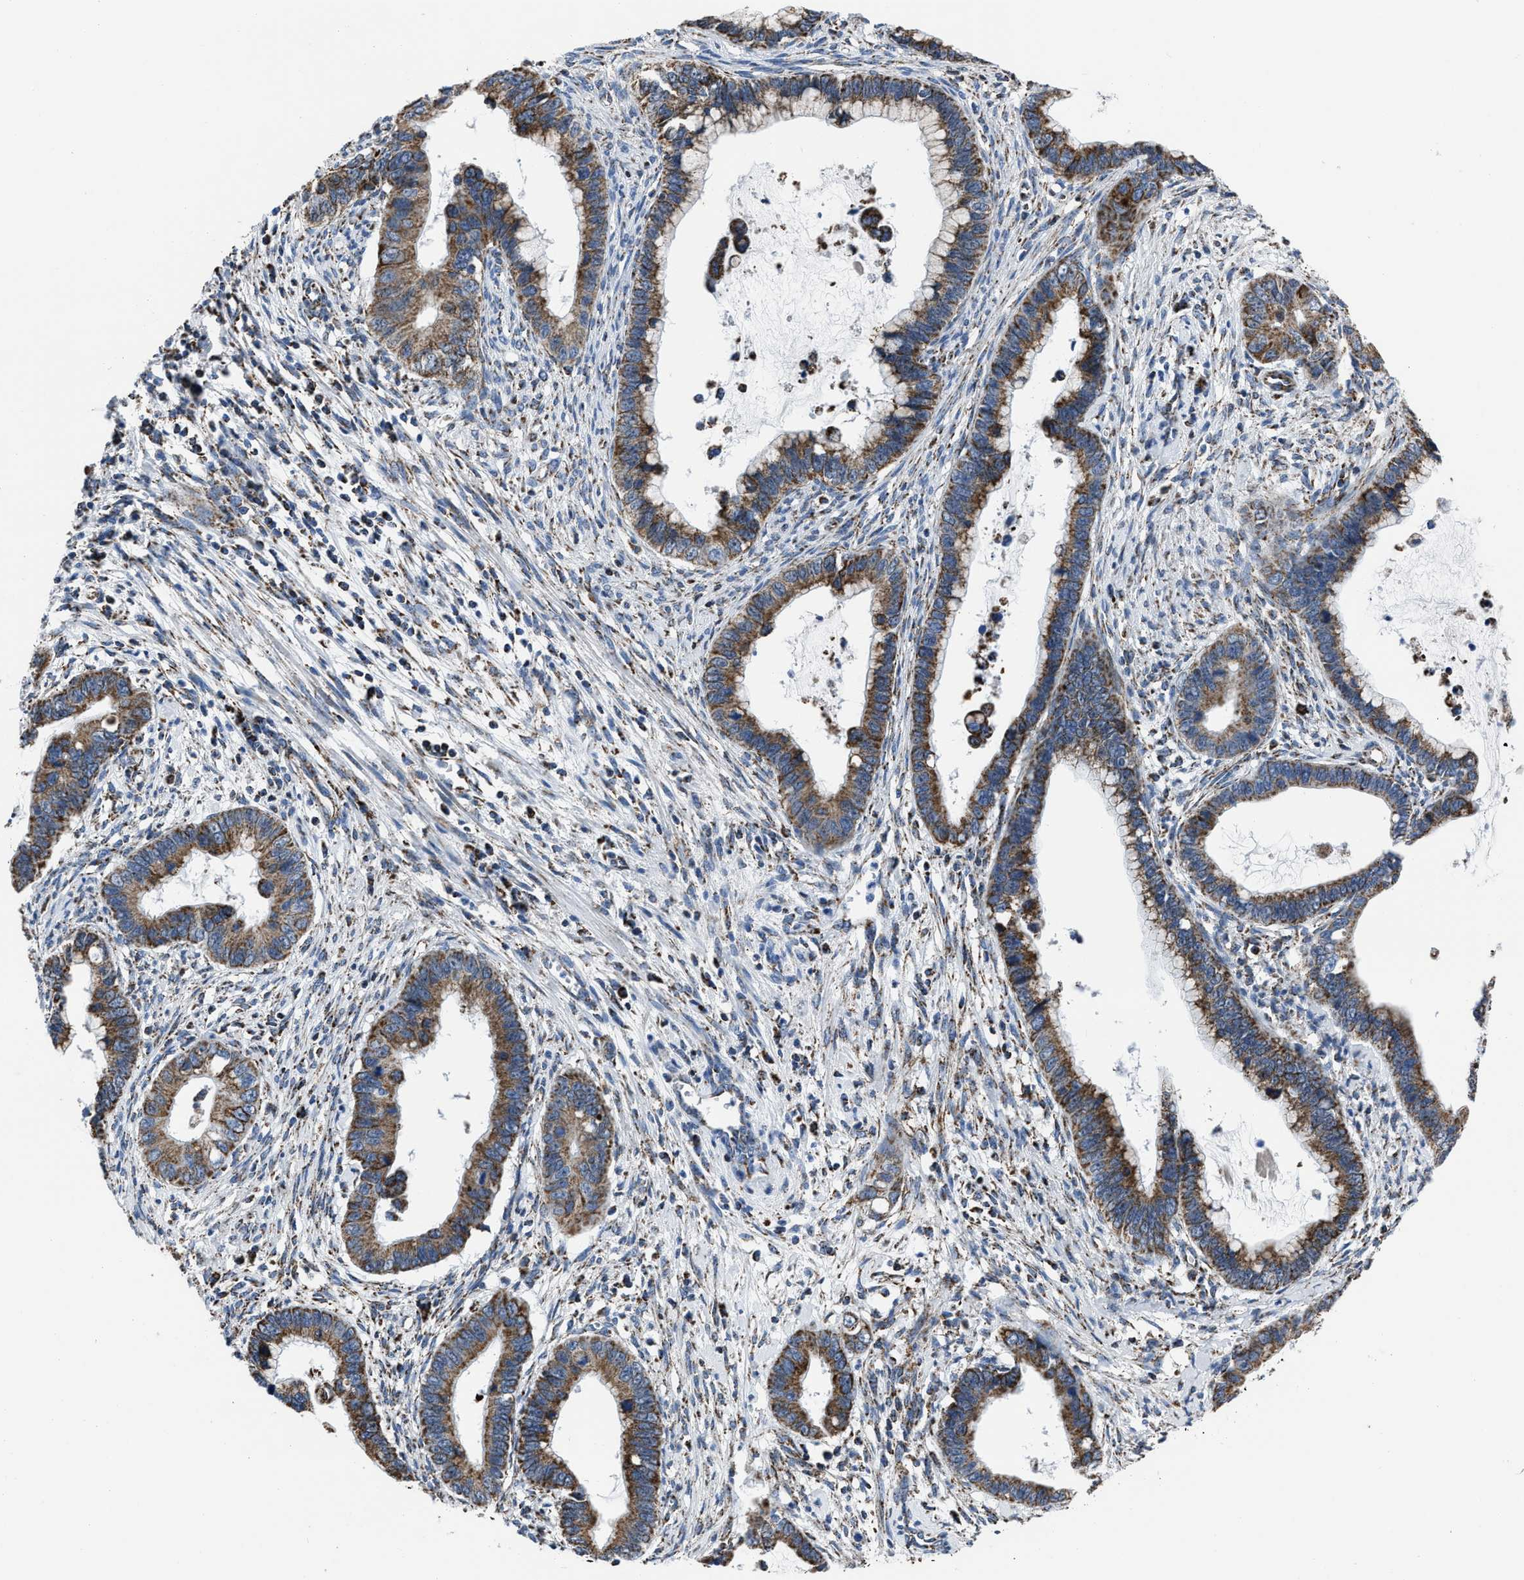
{"staining": {"intensity": "moderate", "quantity": ">75%", "location": "cytoplasmic/membranous"}, "tissue": "cervical cancer", "cell_type": "Tumor cells", "image_type": "cancer", "snomed": [{"axis": "morphology", "description": "Adenocarcinoma, NOS"}, {"axis": "topography", "description": "Cervix"}], "caption": "Protein positivity by immunohistochemistry shows moderate cytoplasmic/membranous positivity in about >75% of tumor cells in cervical cancer.", "gene": "NSD3", "patient": {"sex": "female", "age": 44}}